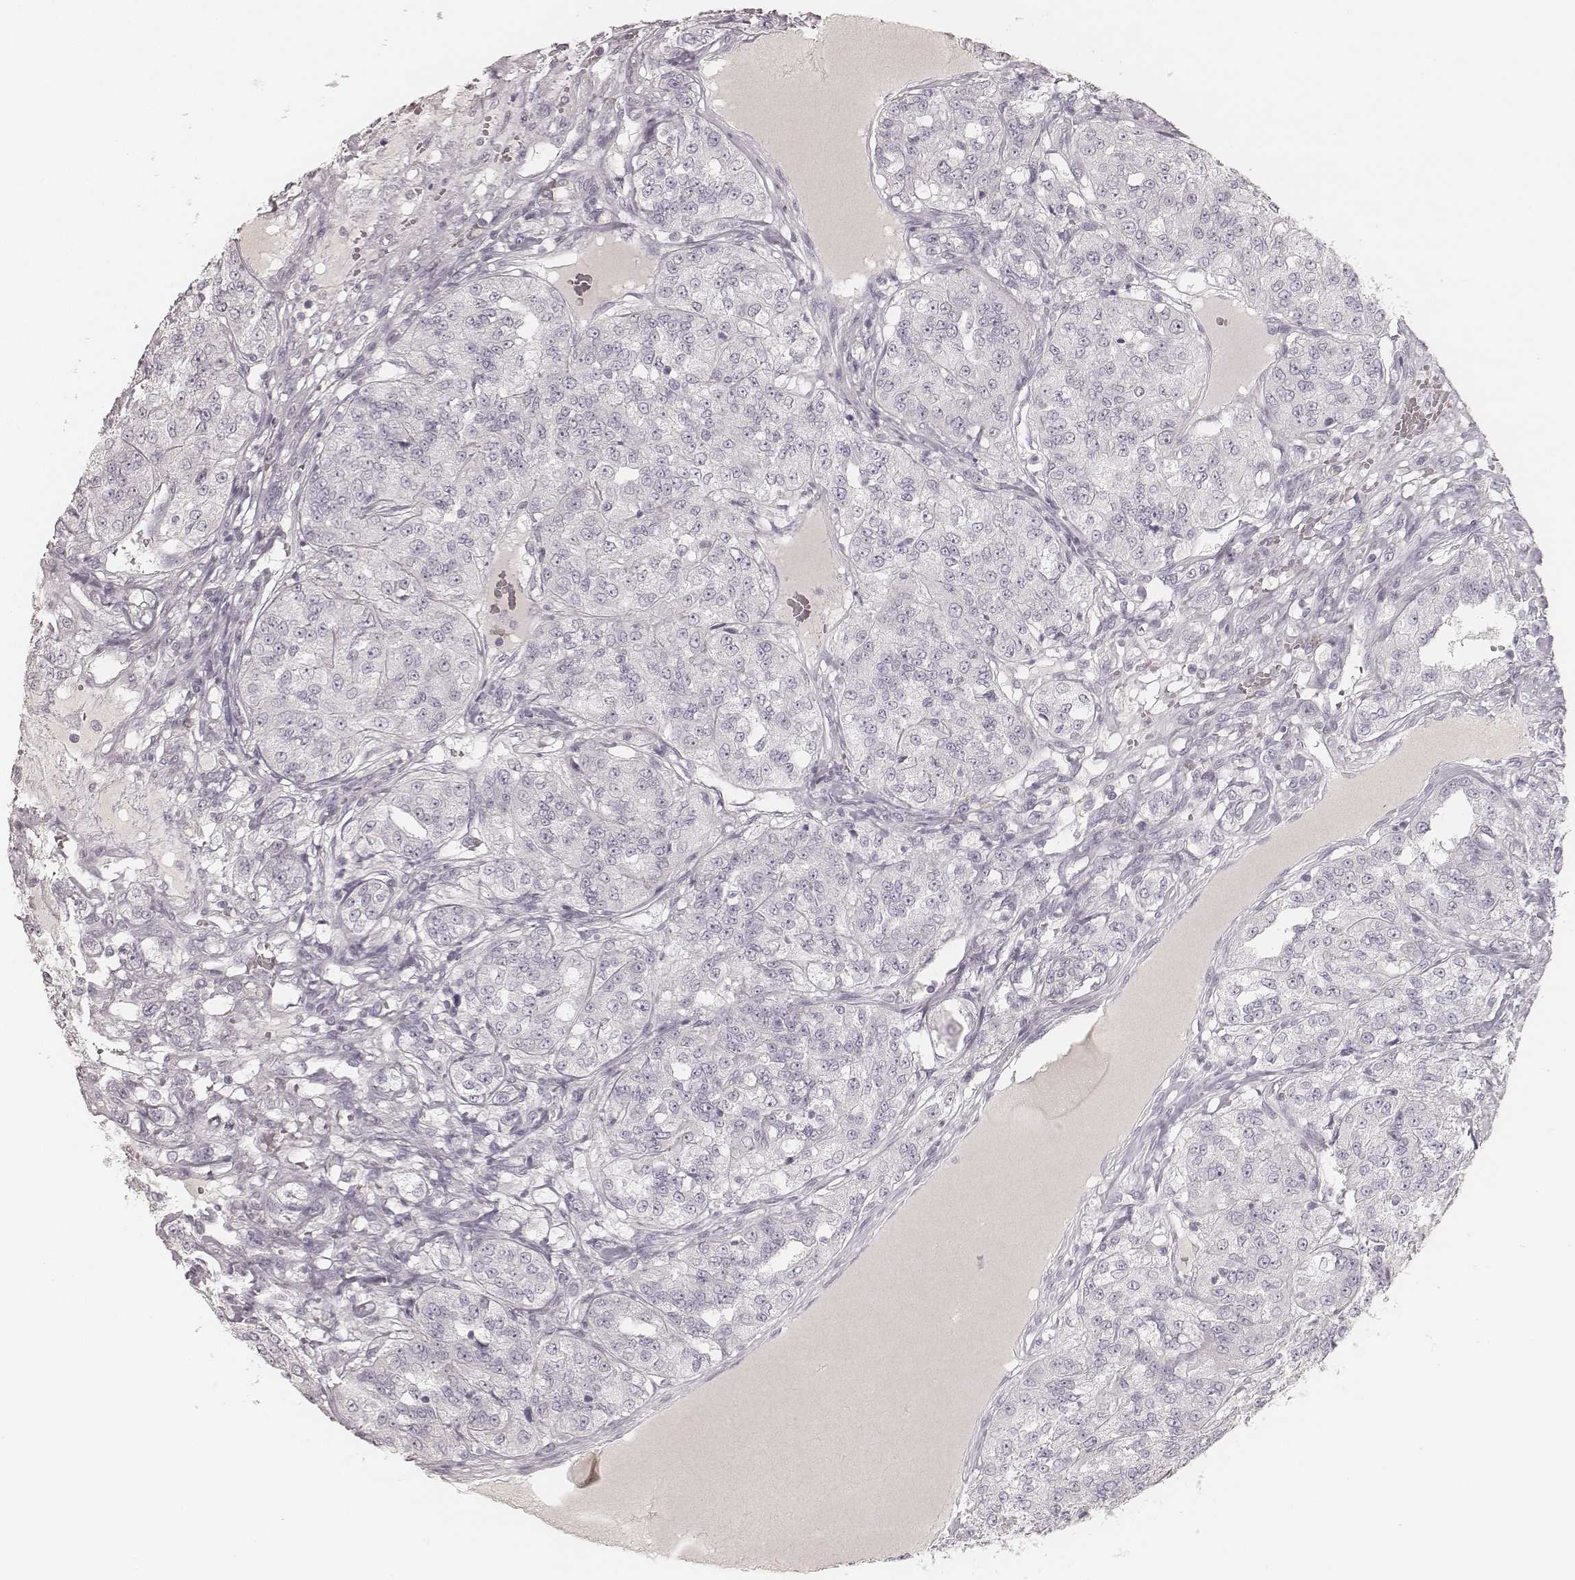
{"staining": {"intensity": "negative", "quantity": "none", "location": "none"}, "tissue": "renal cancer", "cell_type": "Tumor cells", "image_type": "cancer", "snomed": [{"axis": "morphology", "description": "Adenocarcinoma, NOS"}, {"axis": "topography", "description": "Kidney"}], "caption": "Renal adenocarcinoma was stained to show a protein in brown. There is no significant expression in tumor cells.", "gene": "KRT31", "patient": {"sex": "female", "age": 63}}